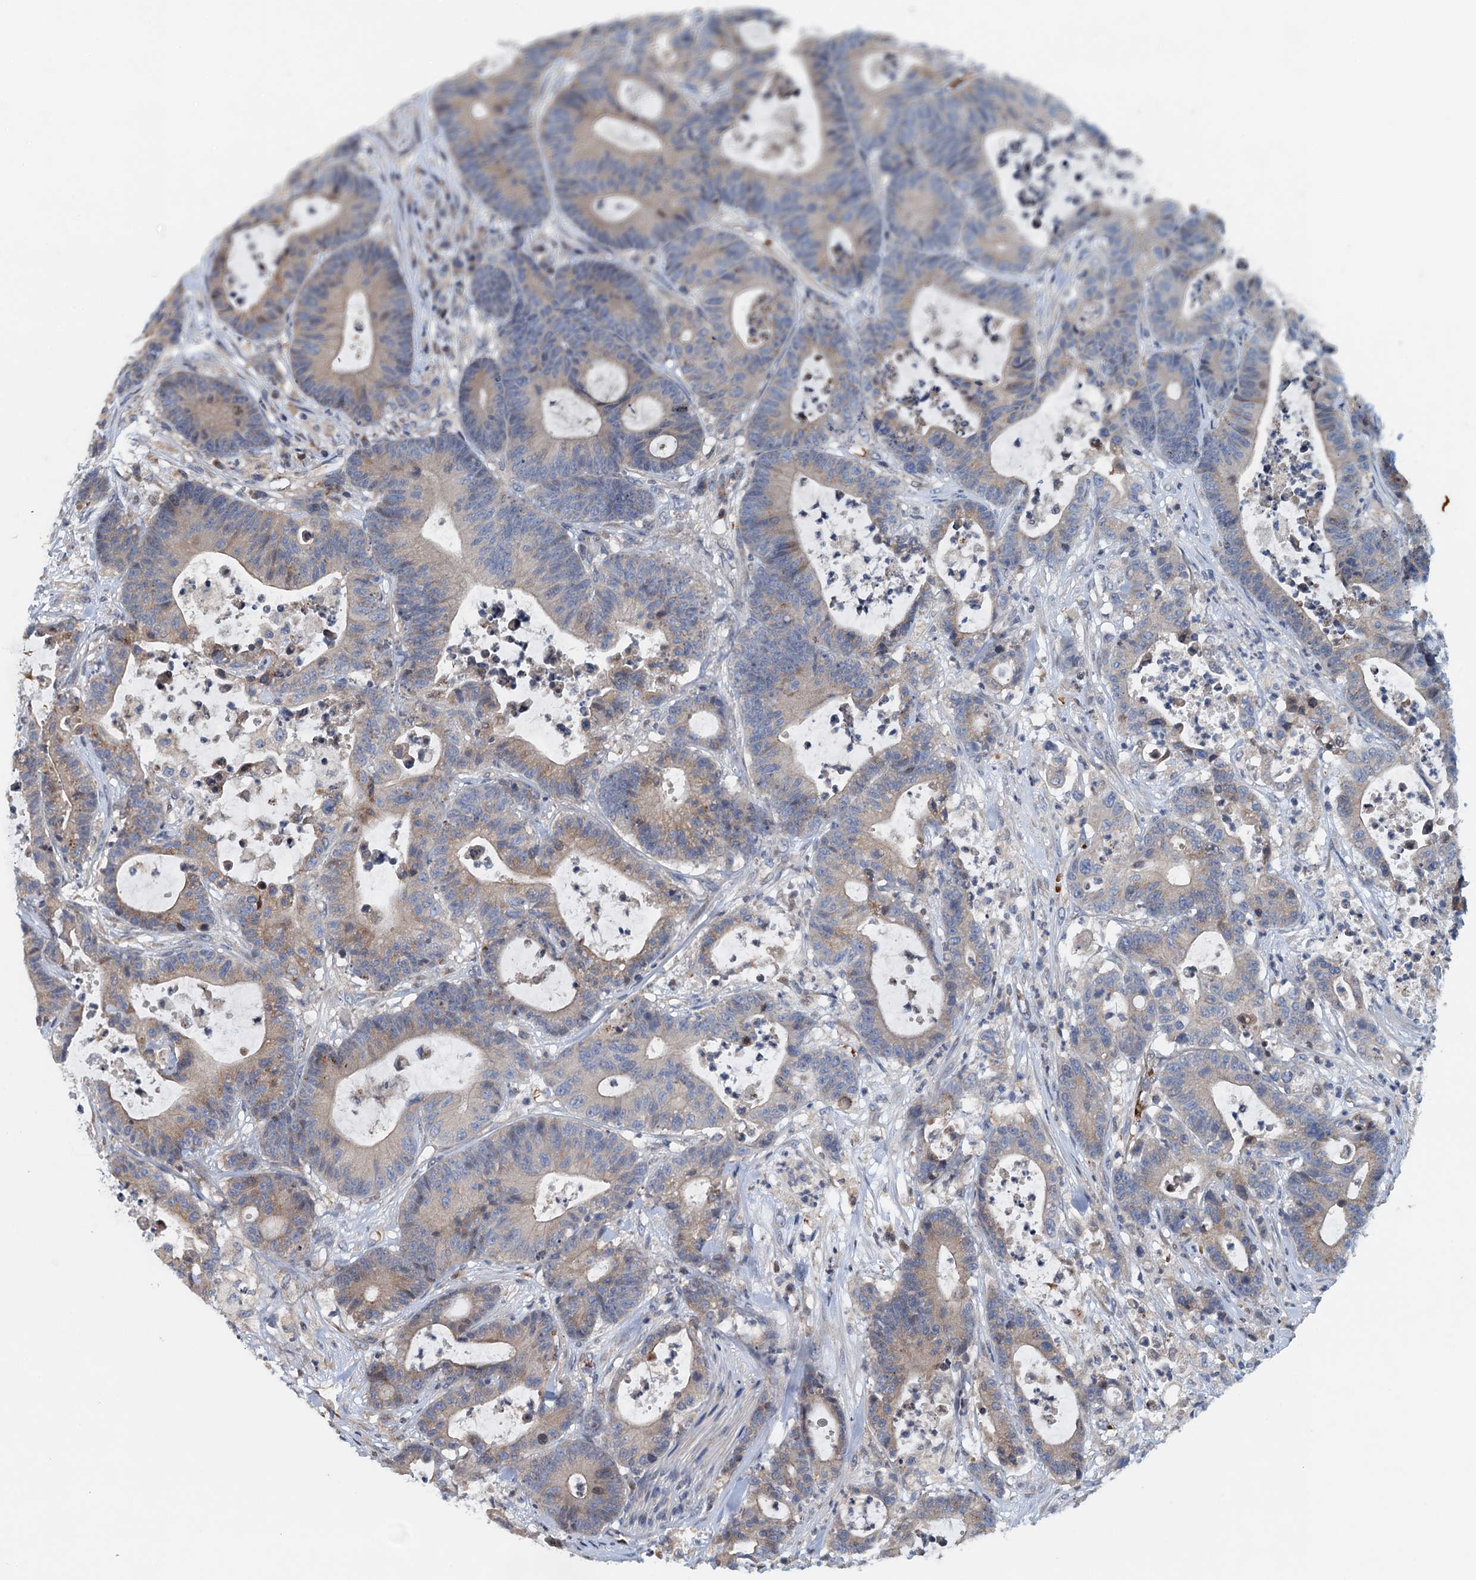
{"staining": {"intensity": "weak", "quantity": "25%-75%", "location": "cytoplasmic/membranous"}, "tissue": "colorectal cancer", "cell_type": "Tumor cells", "image_type": "cancer", "snomed": [{"axis": "morphology", "description": "Adenocarcinoma, NOS"}, {"axis": "topography", "description": "Colon"}], "caption": "Weak cytoplasmic/membranous protein staining is seen in approximately 25%-75% of tumor cells in colorectal adenocarcinoma.", "gene": "NBEA", "patient": {"sex": "female", "age": 84}}